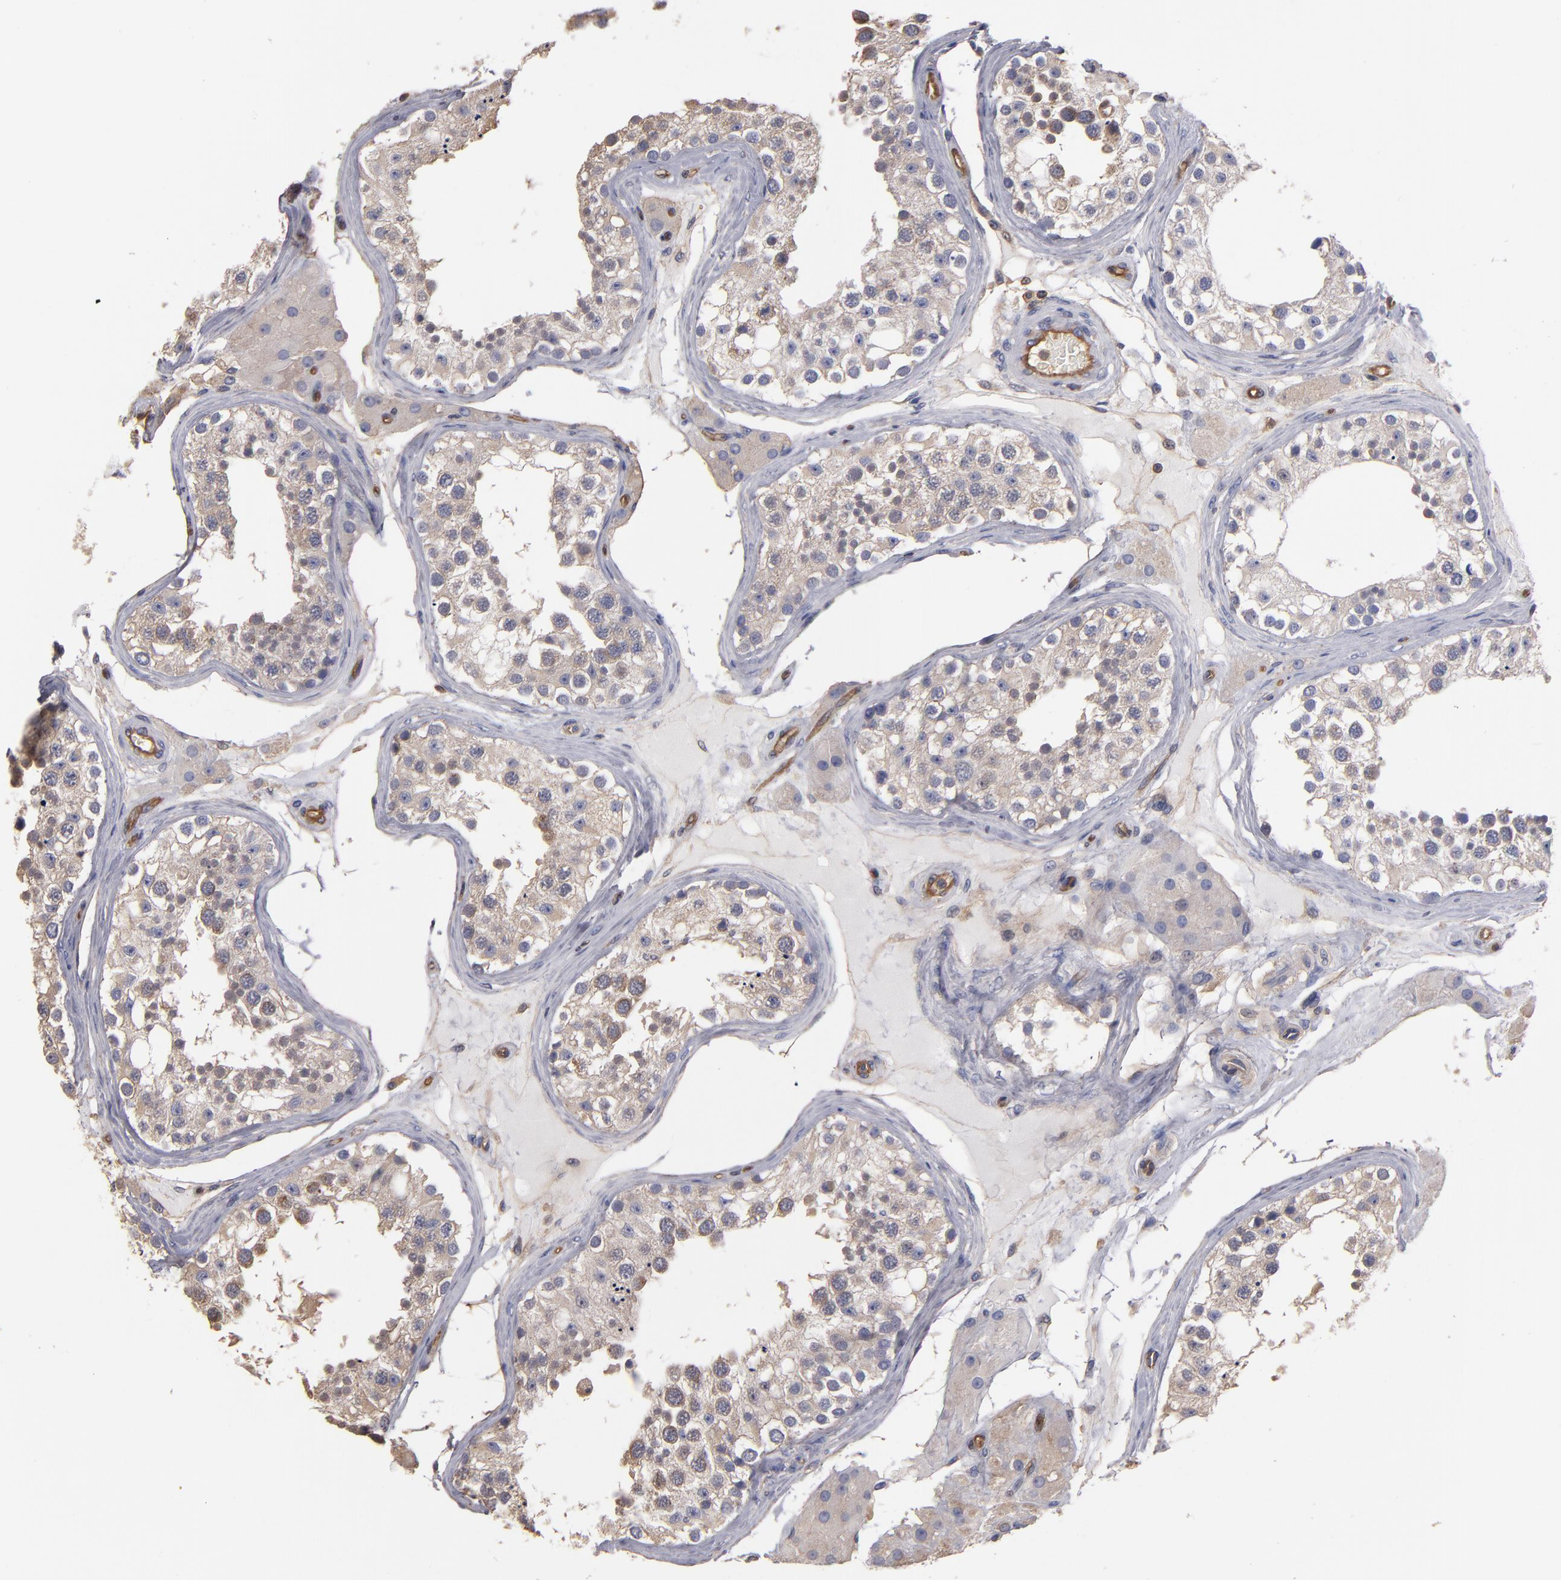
{"staining": {"intensity": "weak", "quantity": "25%-75%", "location": "cytoplasmic/membranous"}, "tissue": "testis", "cell_type": "Cells in seminiferous ducts", "image_type": "normal", "snomed": [{"axis": "morphology", "description": "Normal tissue, NOS"}, {"axis": "topography", "description": "Testis"}], "caption": "DAB (3,3'-diaminobenzidine) immunohistochemical staining of benign testis exhibits weak cytoplasmic/membranous protein expression in about 25%-75% of cells in seminiferous ducts.", "gene": "ESYT2", "patient": {"sex": "male", "age": 68}}